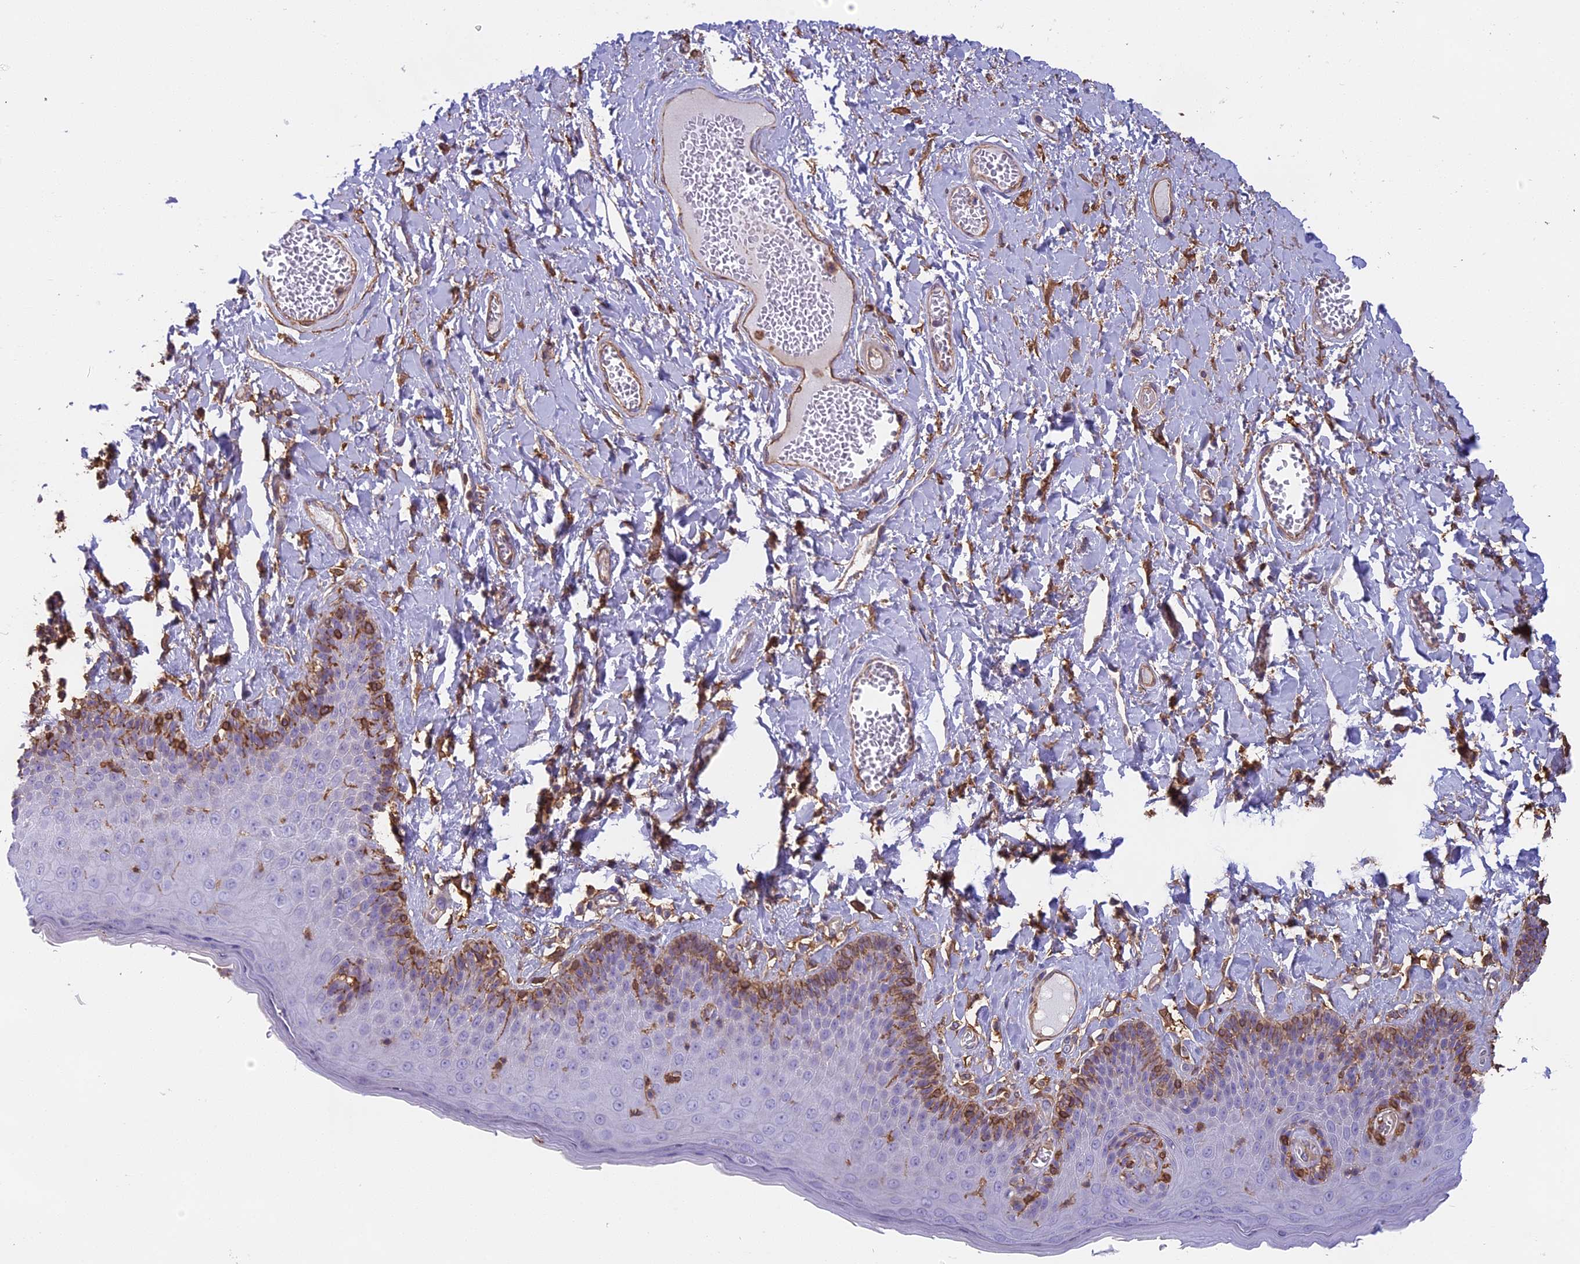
{"staining": {"intensity": "moderate", "quantity": "<25%", "location": "cytoplasmic/membranous"}, "tissue": "skin", "cell_type": "Epidermal cells", "image_type": "normal", "snomed": [{"axis": "morphology", "description": "Normal tissue, NOS"}, {"axis": "topography", "description": "Anal"}], "caption": "Normal skin exhibits moderate cytoplasmic/membranous staining in about <25% of epidermal cells, visualized by immunohistochemistry. (IHC, brightfield microscopy, high magnification).", "gene": "TMEM255B", "patient": {"sex": "male", "age": 69}}